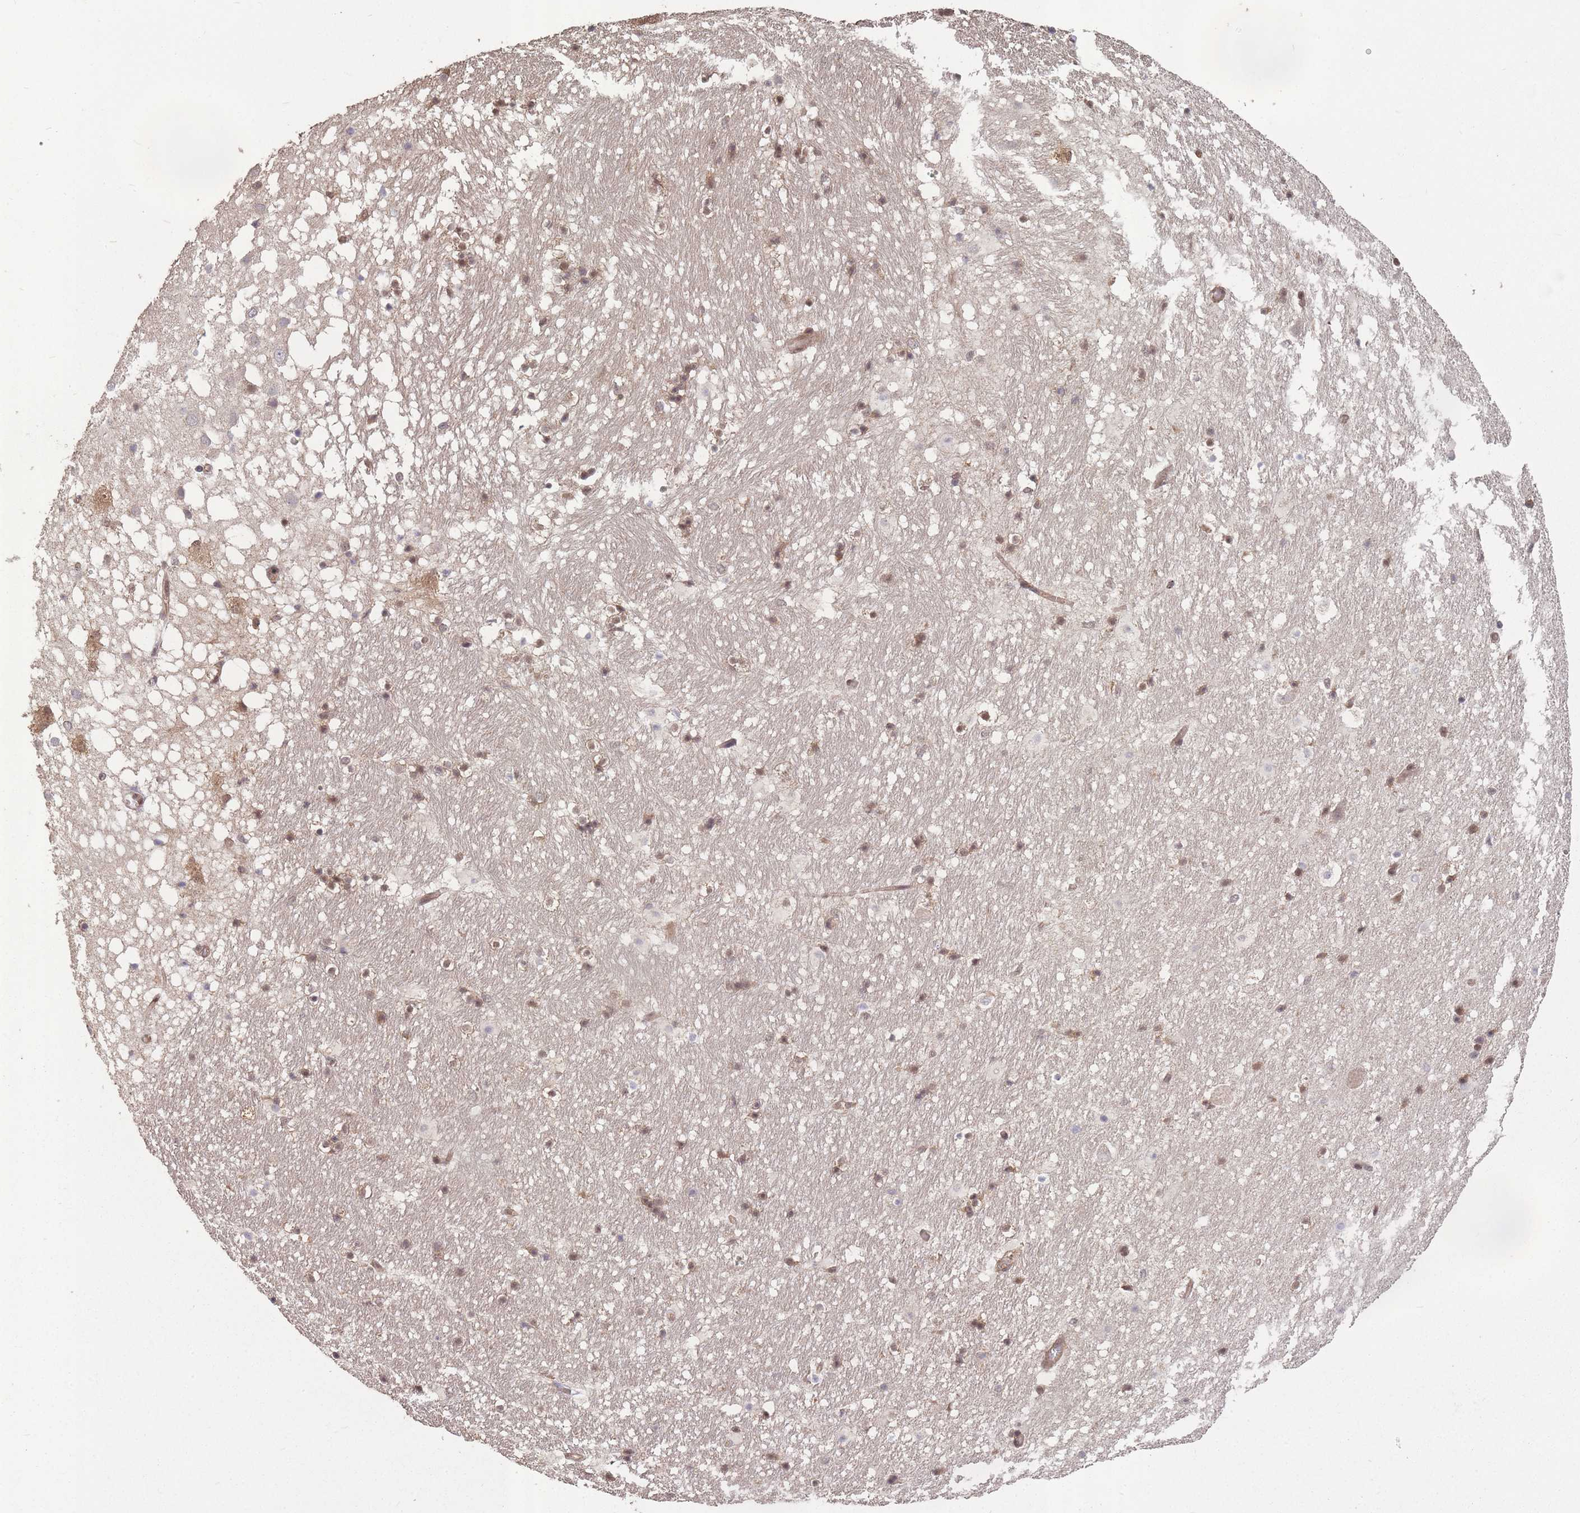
{"staining": {"intensity": "moderate", "quantity": "25%-75%", "location": "cytoplasmic/membranous,nuclear"}, "tissue": "hippocampus", "cell_type": "Glial cells", "image_type": "normal", "snomed": [{"axis": "morphology", "description": "Normal tissue, NOS"}, {"axis": "topography", "description": "Hippocampus"}], "caption": "Immunohistochemistry (IHC) histopathology image of benign human hippocampus stained for a protein (brown), which demonstrates medium levels of moderate cytoplasmic/membranous,nuclear staining in approximately 25%-75% of glial cells.", "gene": "PPP6R3", "patient": {"sex": "male", "age": 37}}